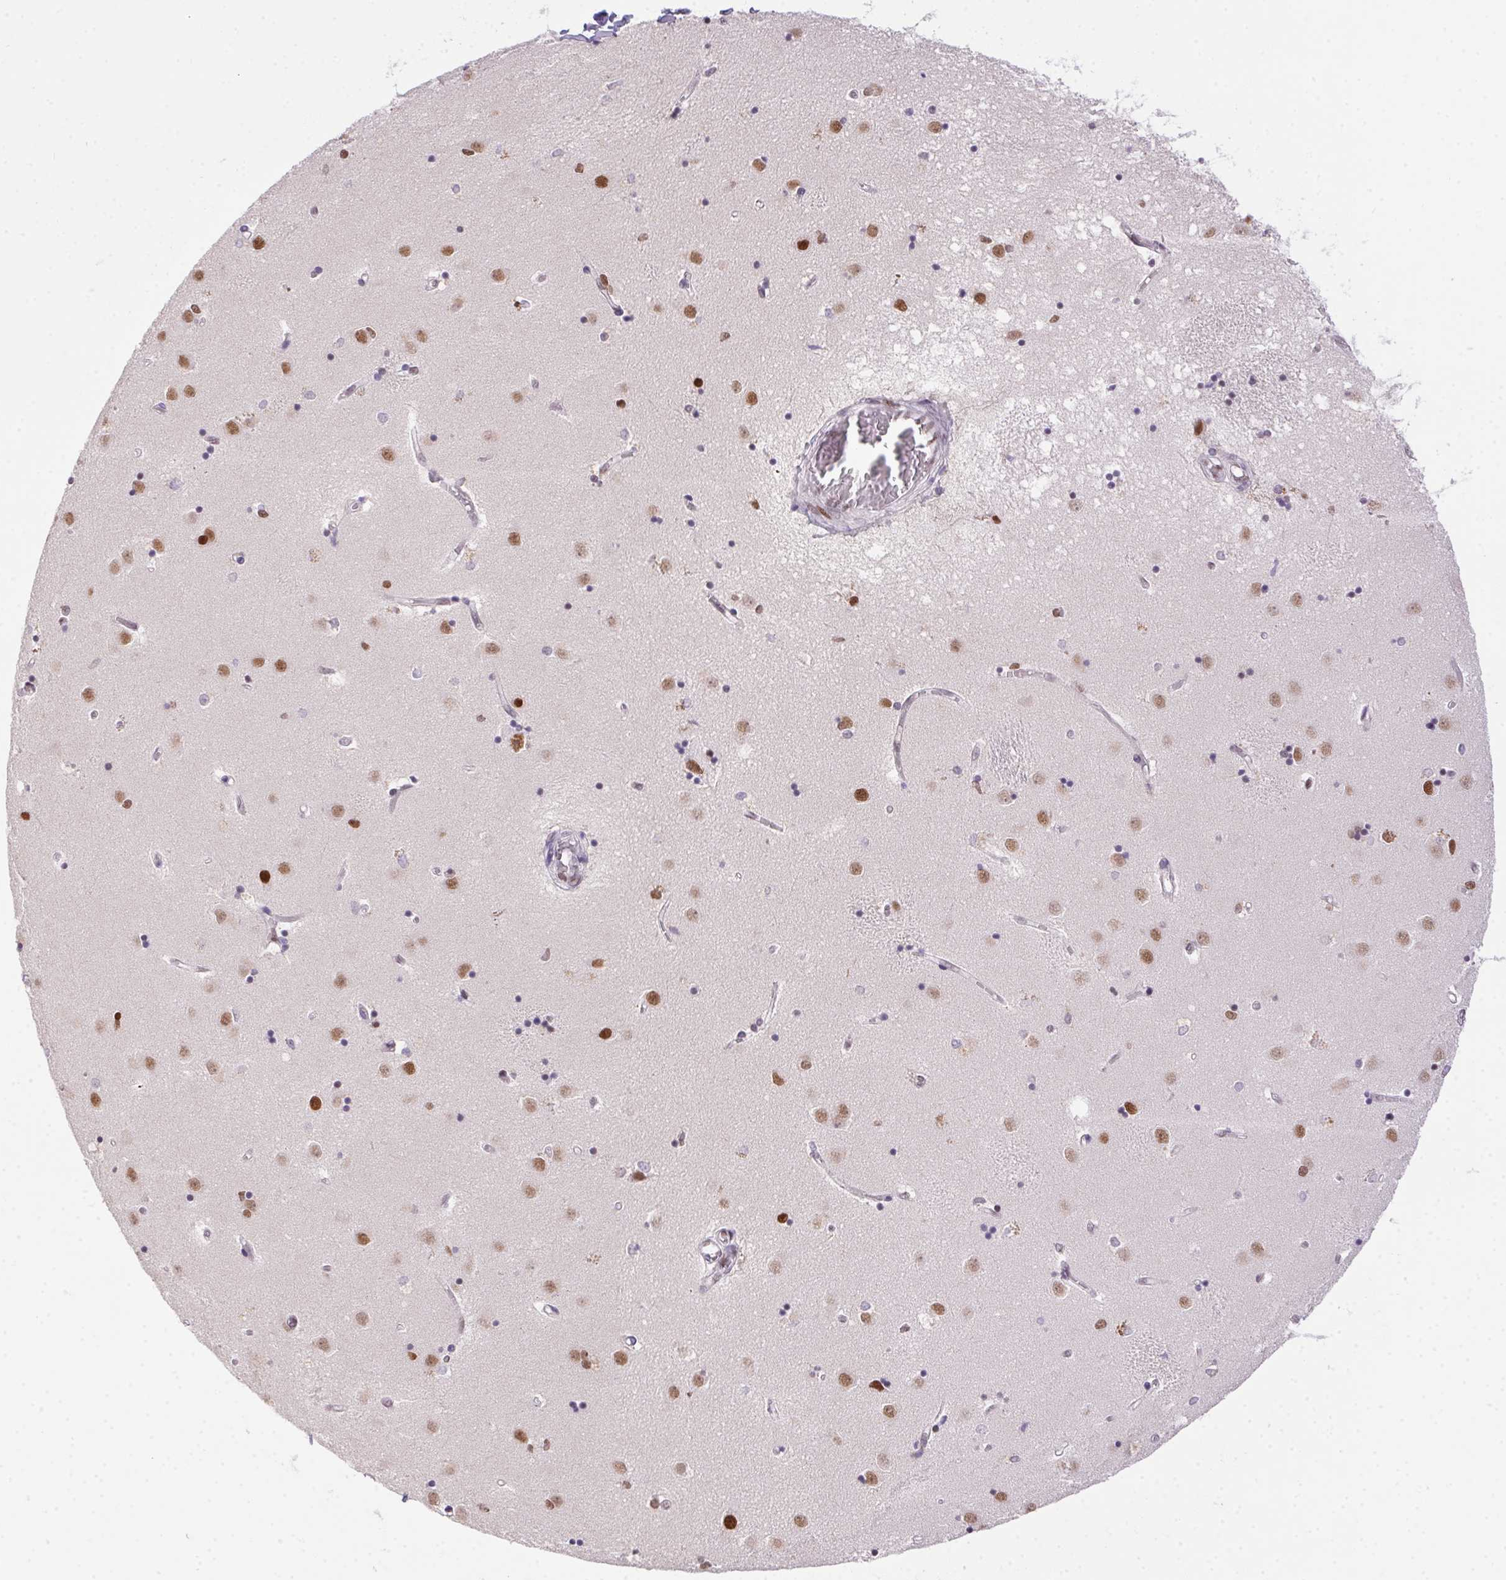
{"staining": {"intensity": "moderate", "quantity": "25%-75%", "location": "nuclear"}, "tissue": "caudate", "cell_type": "Glial cells", "image_type": "normal", "snomed": [{"axis": "morphology", "description": "Normal tissue, NOS"}, {"axis": "topography", "description": "Lateral ventricle wall"}], "caption": "A brown stain labels moderate nuclear staining of a protein in glial cells of benign caudate.", "gene": "SP9", "patient": {"sex": "male", "age": 54}}